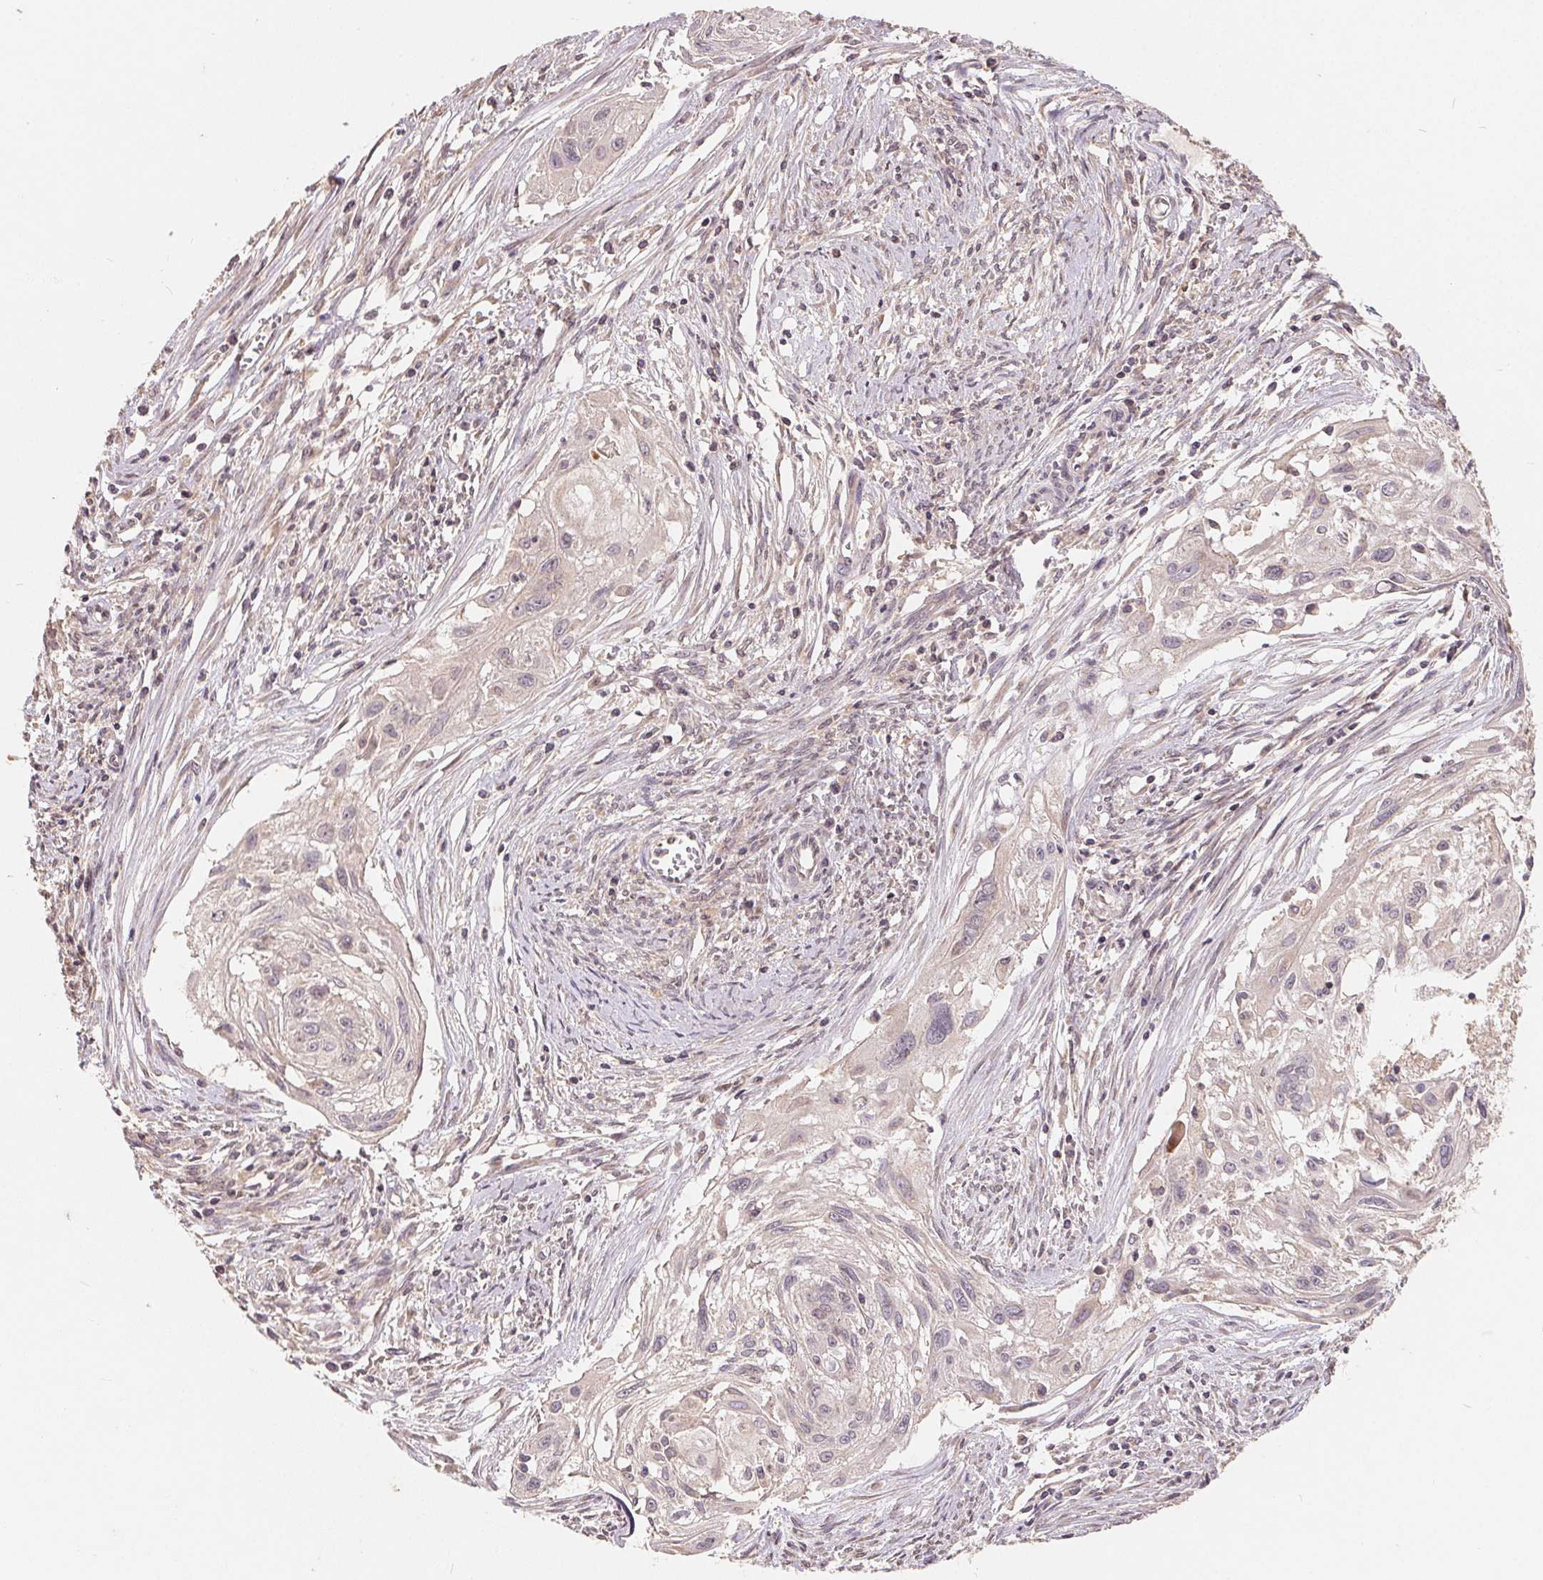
{"staining": {"intensity": "negative", "quantity": "none", "location": "none"}, "tissue": "cervical cancer", "cell_type": "Tumor cells", "image_type": "cancer", "snomed": [{"axis": "morphology", "description": "Squamous cell carcinoma, NOS"}, {"axis": "topography", "description": "Cervix"}], "caption": "DAB (3,3'-diaminobenzidine) immunohistochemical staining of human squamous cell carcinoma (cervical) displays no significant staining in tumor cells.", "gene": "CDIPT", "patient": {"sex": "female", "age": 49}}